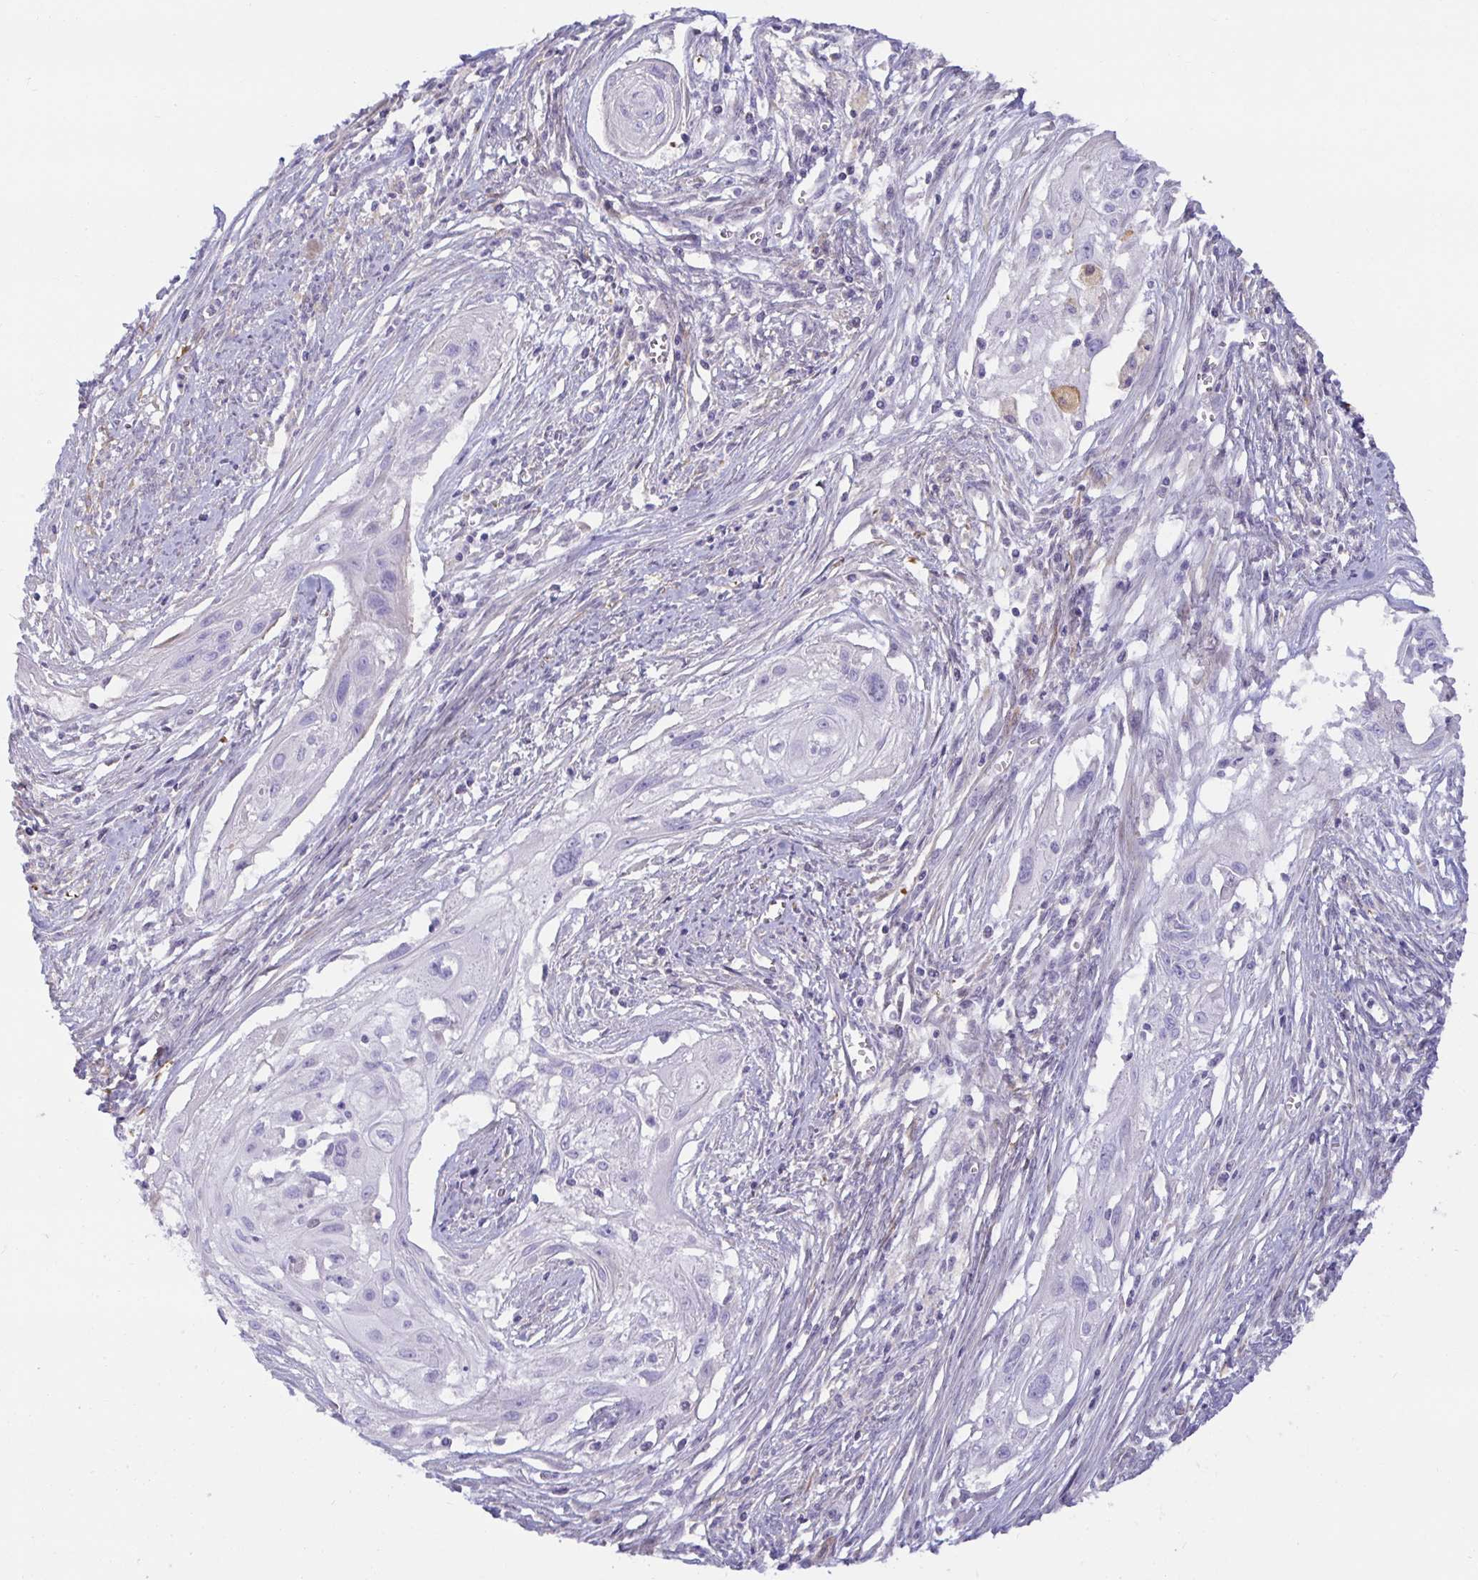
{"staining": {"intensity": "negative", "quantity": "none", "location": "none"}, "tissue": "cervical cancer", "cell_type": "Tumor cells", "image_type": "cancer", "snomed": [{"axis": "morphology", "description": "Squamous cell carcinoma, NOS"}, {"axis": "topography", "description": "Cervix"}], "caption": "The immunohistochemistry (IHC) image has no significant expression in tumor cells of cervical squamous cell carcinoma tissue.", "gene": "SPAG4", "patient": {"sex": "female", "age": 49}}